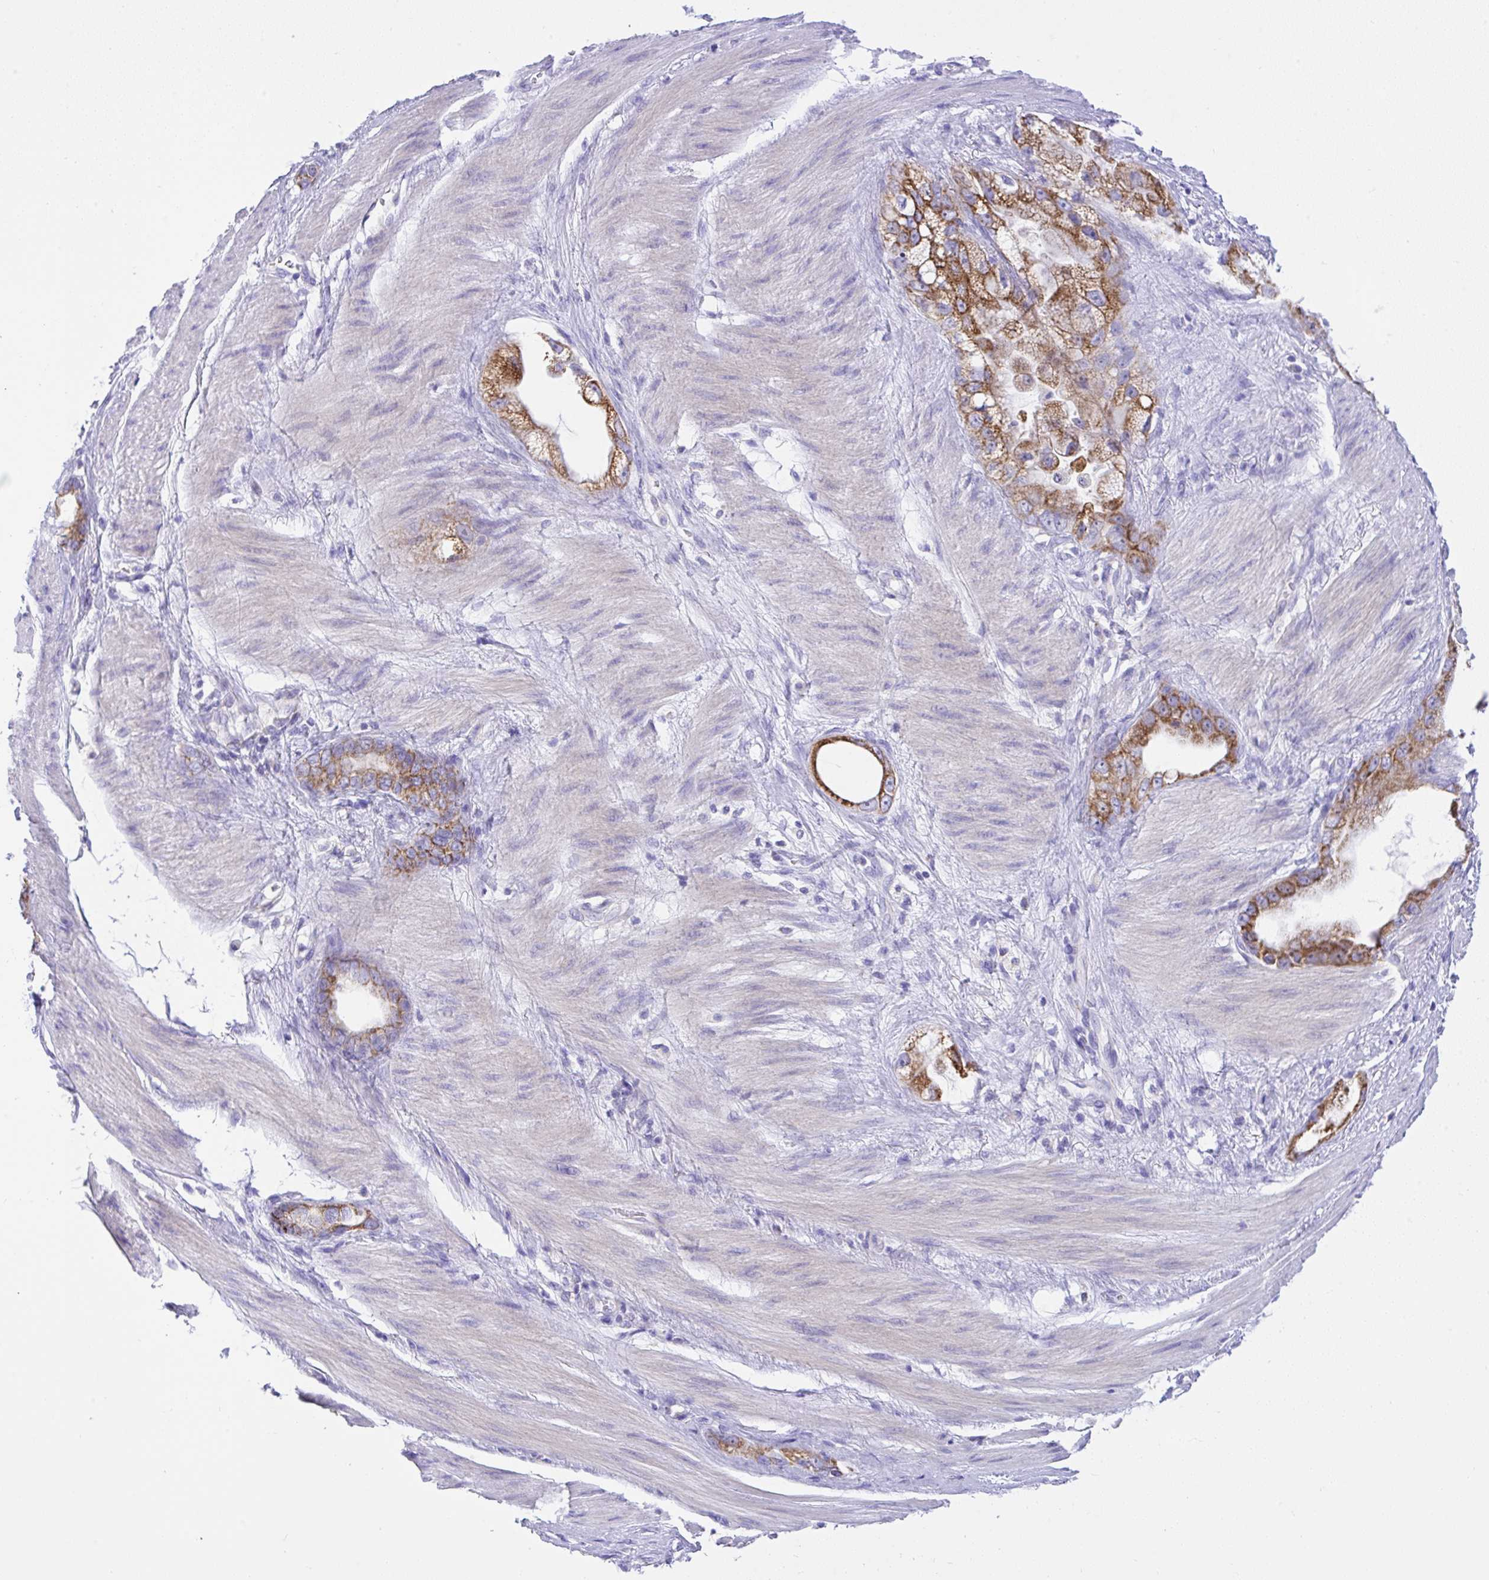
{"staining": {"intensity": "strong", "quantity": ">75%", "location": "cytoplasmic/membranous"}, "tissue": "stomach cancer", "cell_type": "Tumor cells", "image_type": "cancer", "snomed": [{"axis": "morphology", "description": "Adenocarcinoma, NOS"}, {"axis": "topography", "description": "Stomach"}], "caption": "Approximately >75% of tumor cells in human stomach adenocarcinoma show strong cytoplasmic/membranous protein staining as visualized by brown immunohistochemical staining.", "gene": "SLC13A1", "patient": {"sex": "male", "age": 55}}